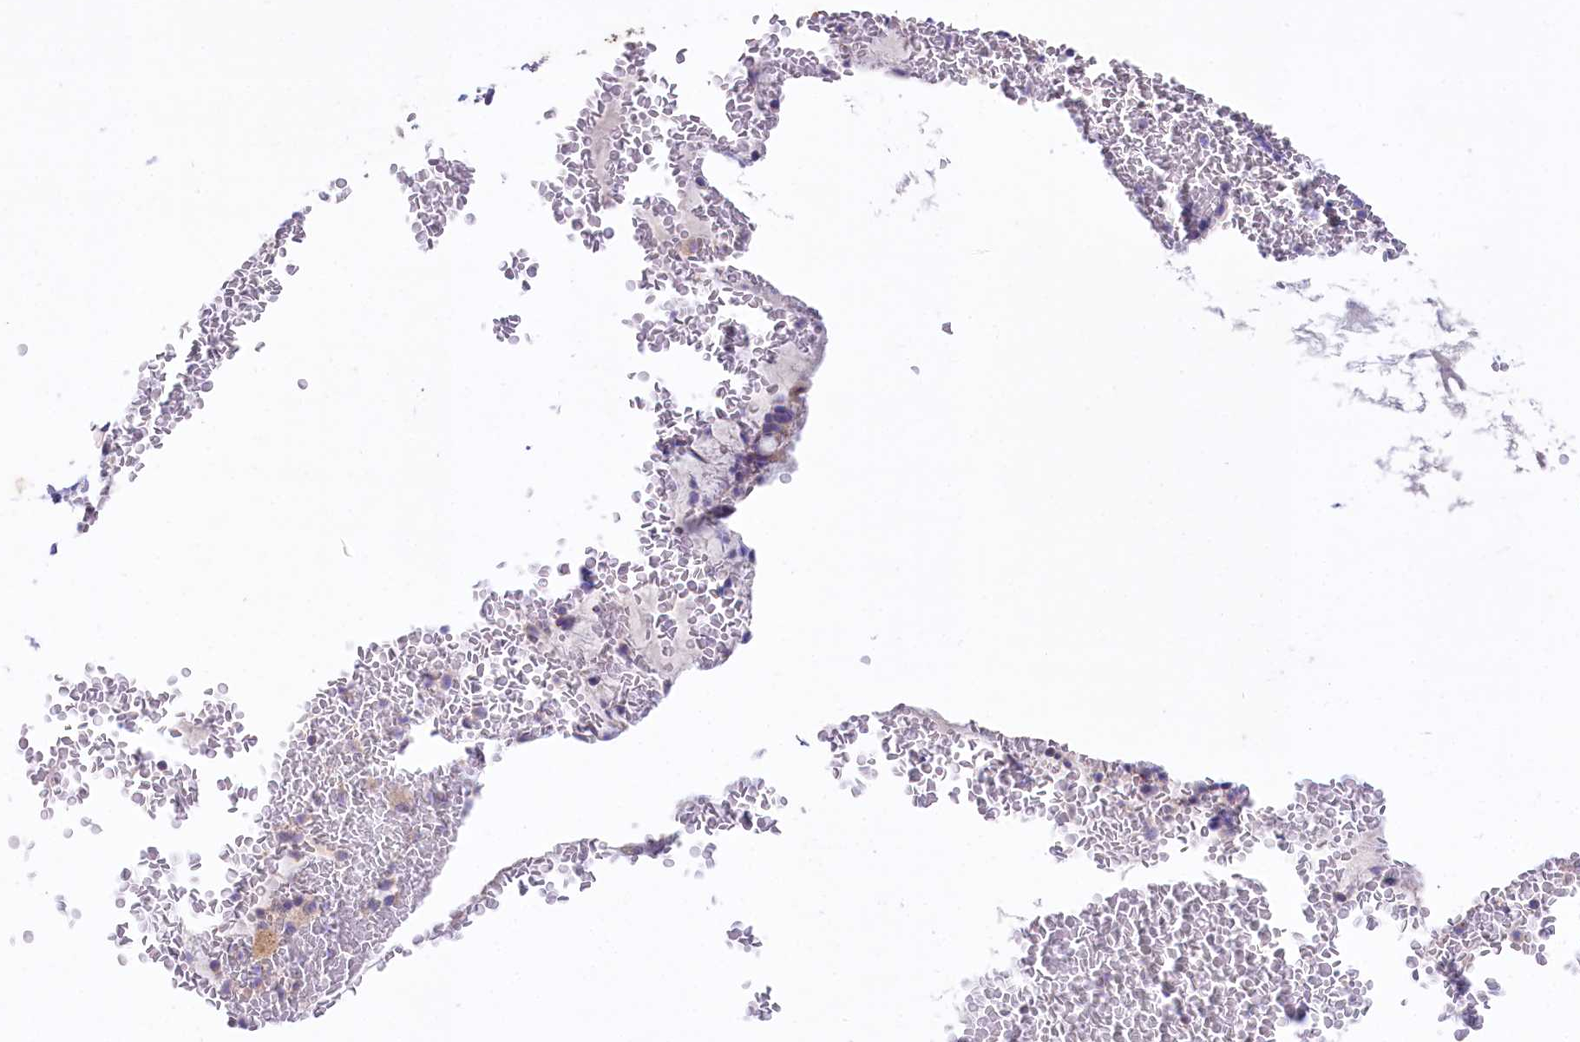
{"staining": {"intensity": "weak", "quantity": "25%-75%", "location": "cytoplasmic/membranous"}, "tissue": "bronchus", "cell_type": "Respiratory epithelial cells", "image_type": "normal", "snomed": [{"axis": "morphology", "description": "Normal tissue, NOS"}, {"axis": "topography", "description": "Cartilage tissue"}, {"axis": "topography", "description": "Bronchus"}], "caption": "Weak cytoplasmic/membranous protein expression is identified in approximately 25%-75% of respiratory epithelial cells in bronchus.", "gene": "VPS26B", "patient": {"sex": "female", "age": 36}}